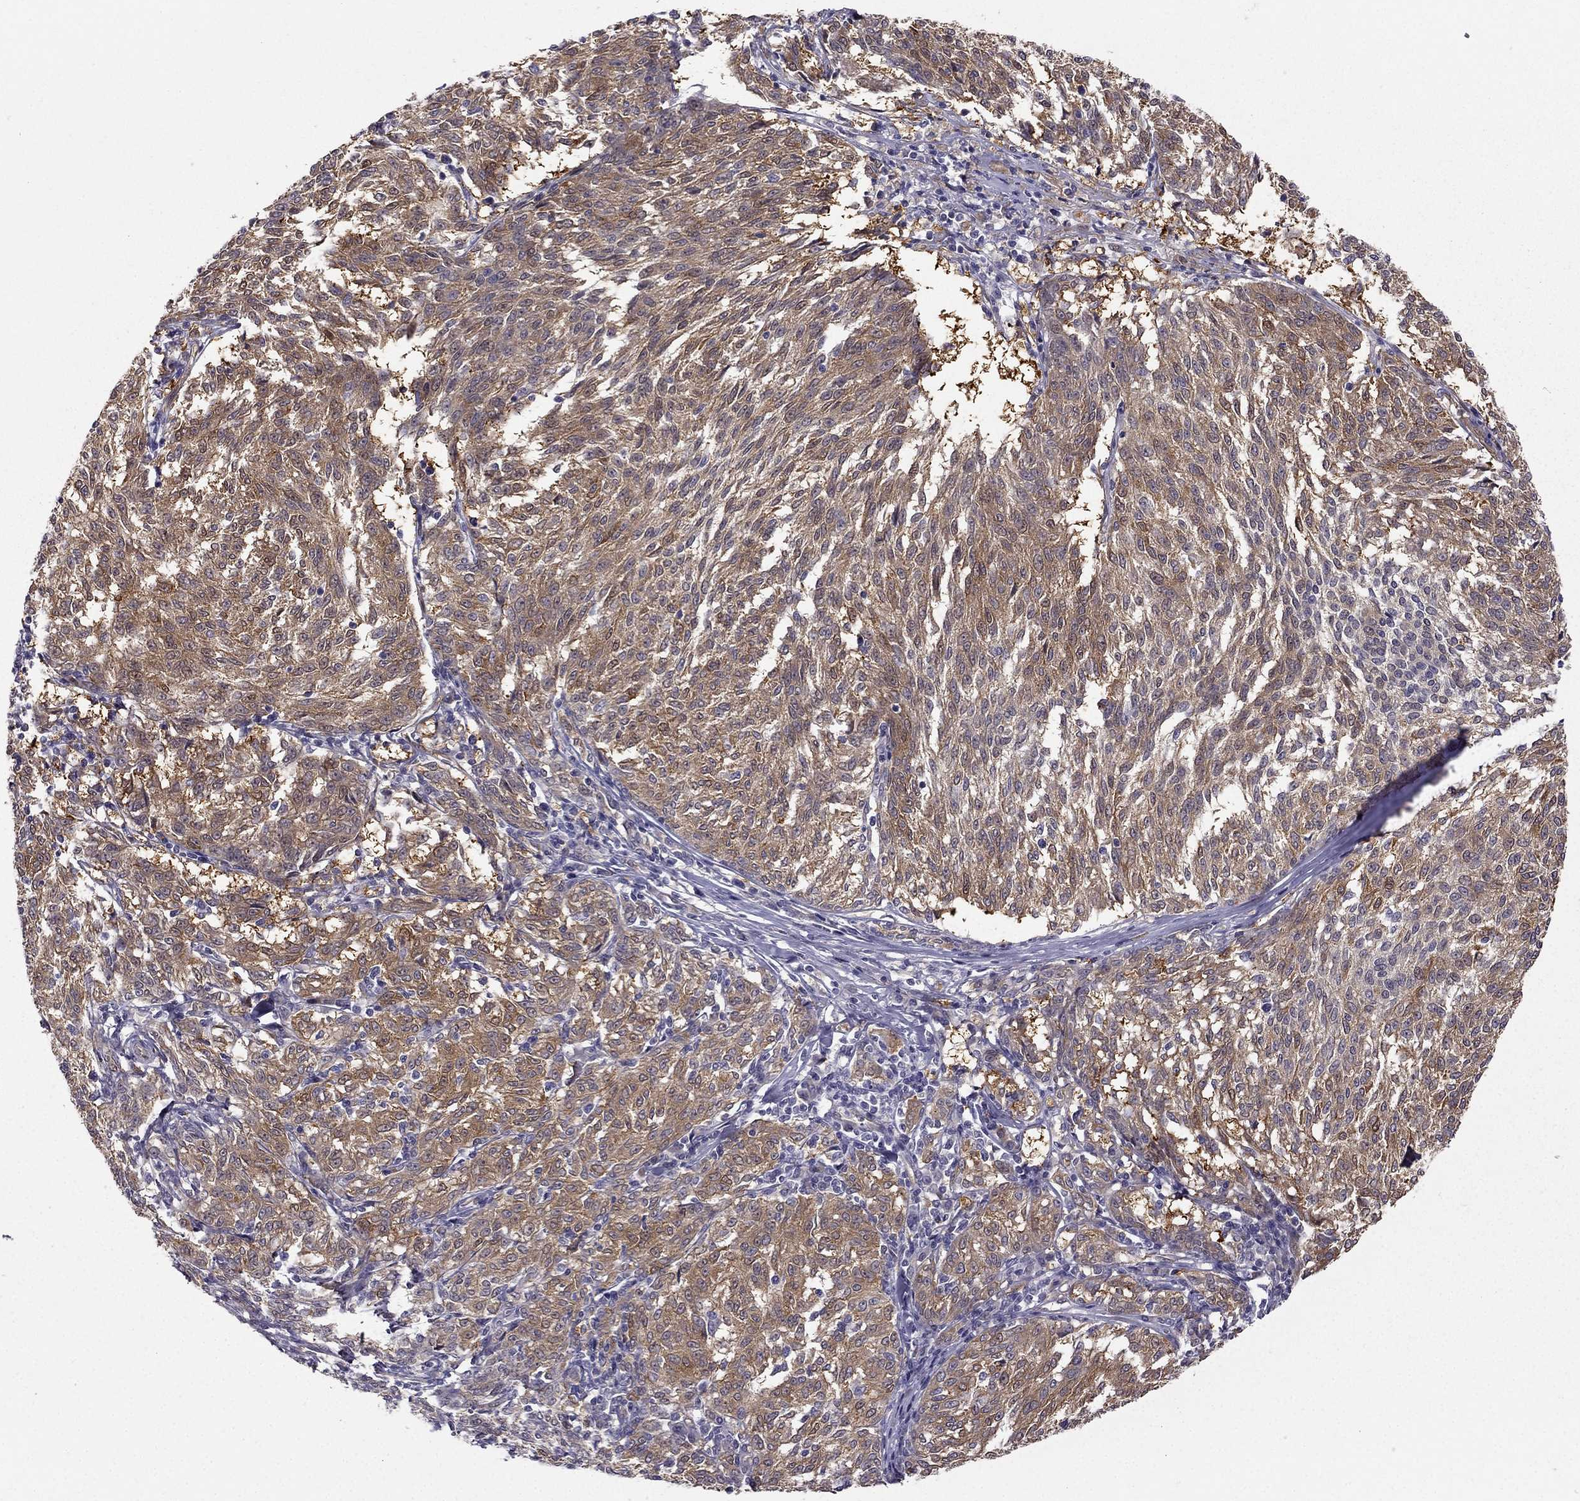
{"staining": {"intensity": "moderate", "quantity": ">75%", "location": "cytoplasmic/membranous"}, "tissue": "melanoma", "cell_type": "Tumor cells", "image_type": "cancer", "snomed": [{"axis": "morphology", "description": "Malignant melanoma, NOS"}, {"axis": "topography", "description": "Skin"}], "caption": "The immunohistochemical stain highlights moderate cytoplasmic/membranous expression in tumor cells of malignant melanoma tissue.", "gene": "NQO1", "patient": {"sex": "female", "age": 72}}